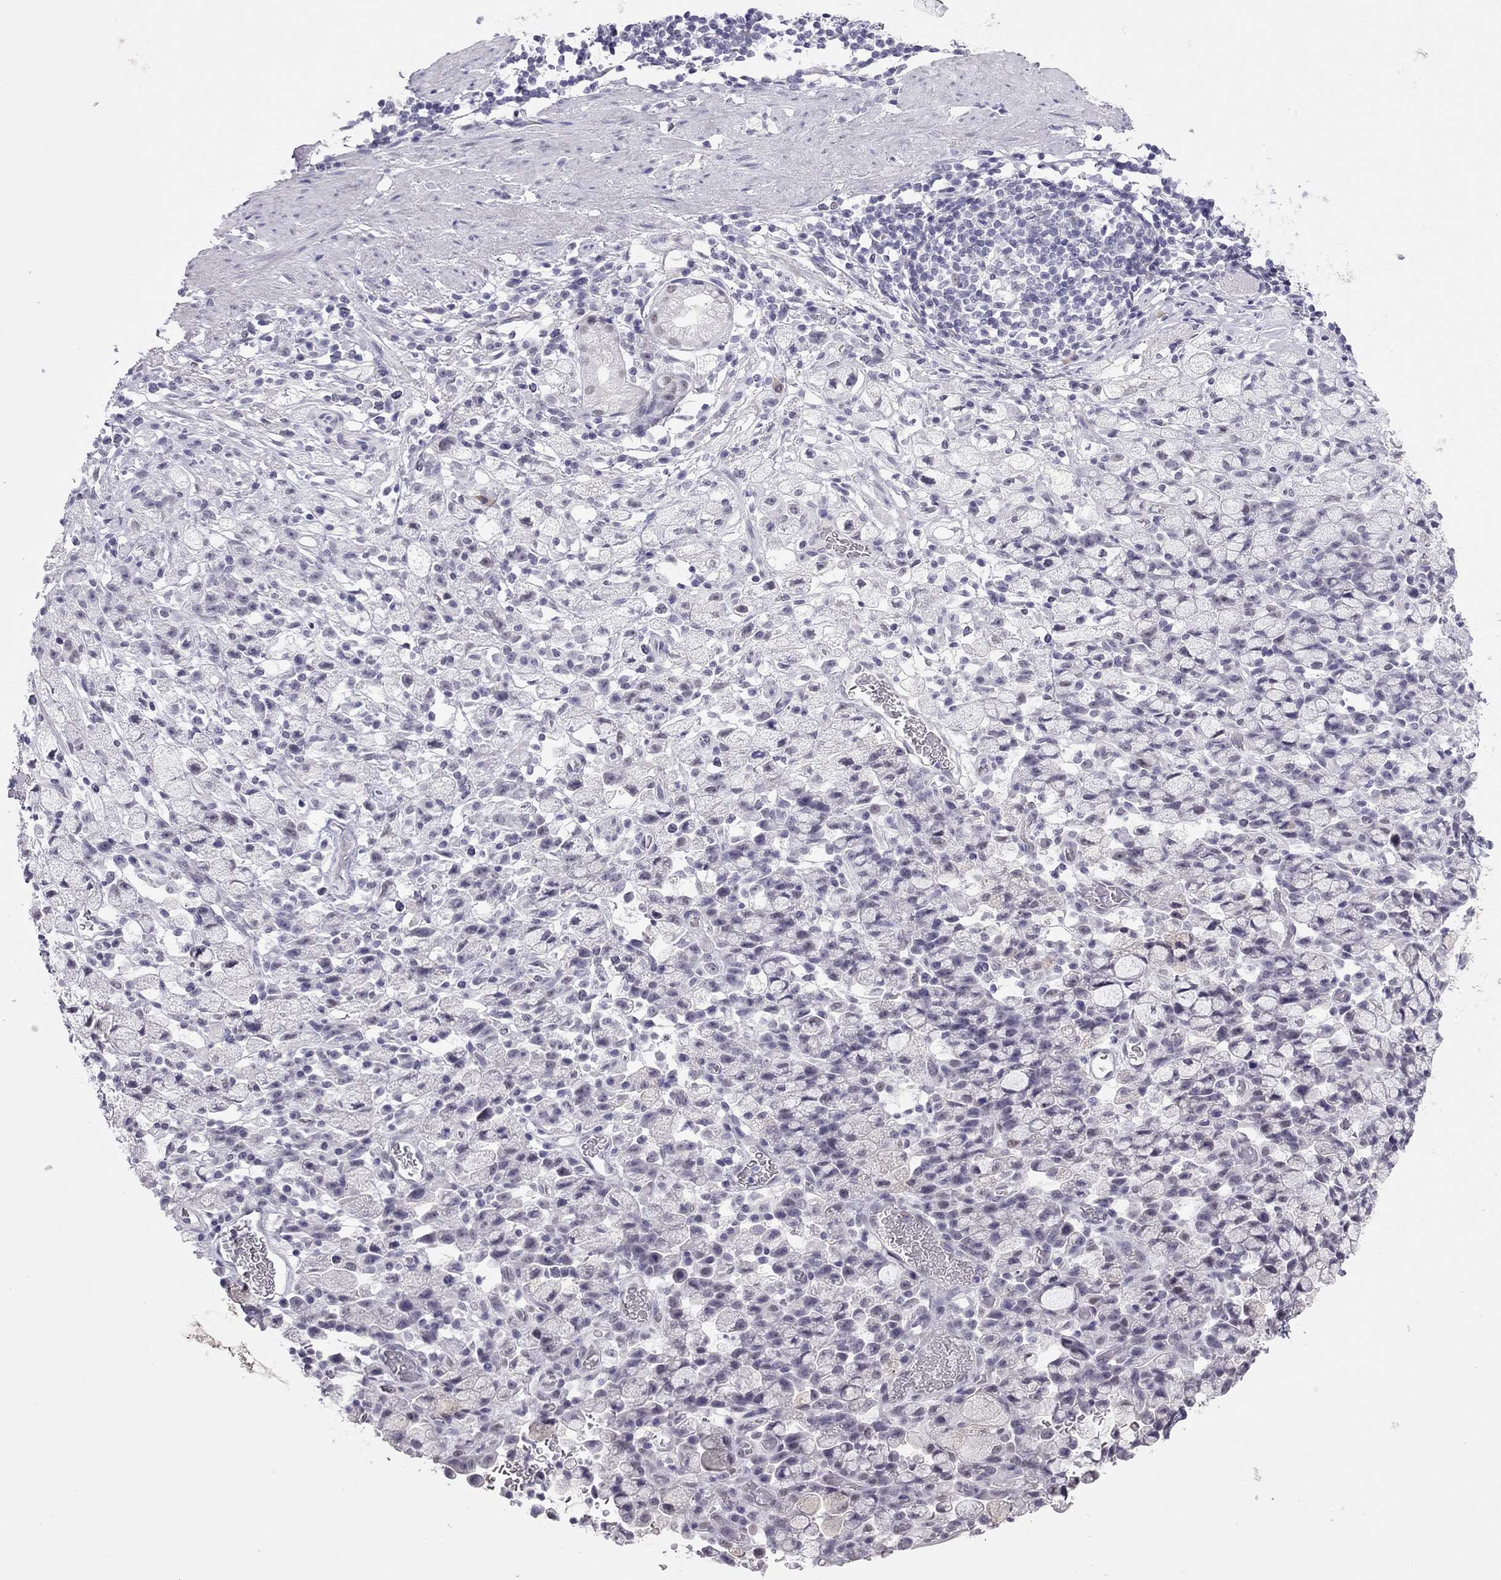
{"staining": {"intensity": "negative", "quantity": "none", "location": "none"}, "tissue": "stomach cancer", "cell_type": "Tumor cells", "image_type": "cancer", "snomed": [{"axis": "morphology", "description": "Adenocarcinoma, NOS"}, {"axis": "topography", "description": "Stomach"}], "caption": "Adenocarcinoma (stomach) stained for a protein using immunohistochemistry (IHC) displays no staining tumor cells.", "gene": "PHOX2A", "patient": {"sex": "male", "age": 58}}